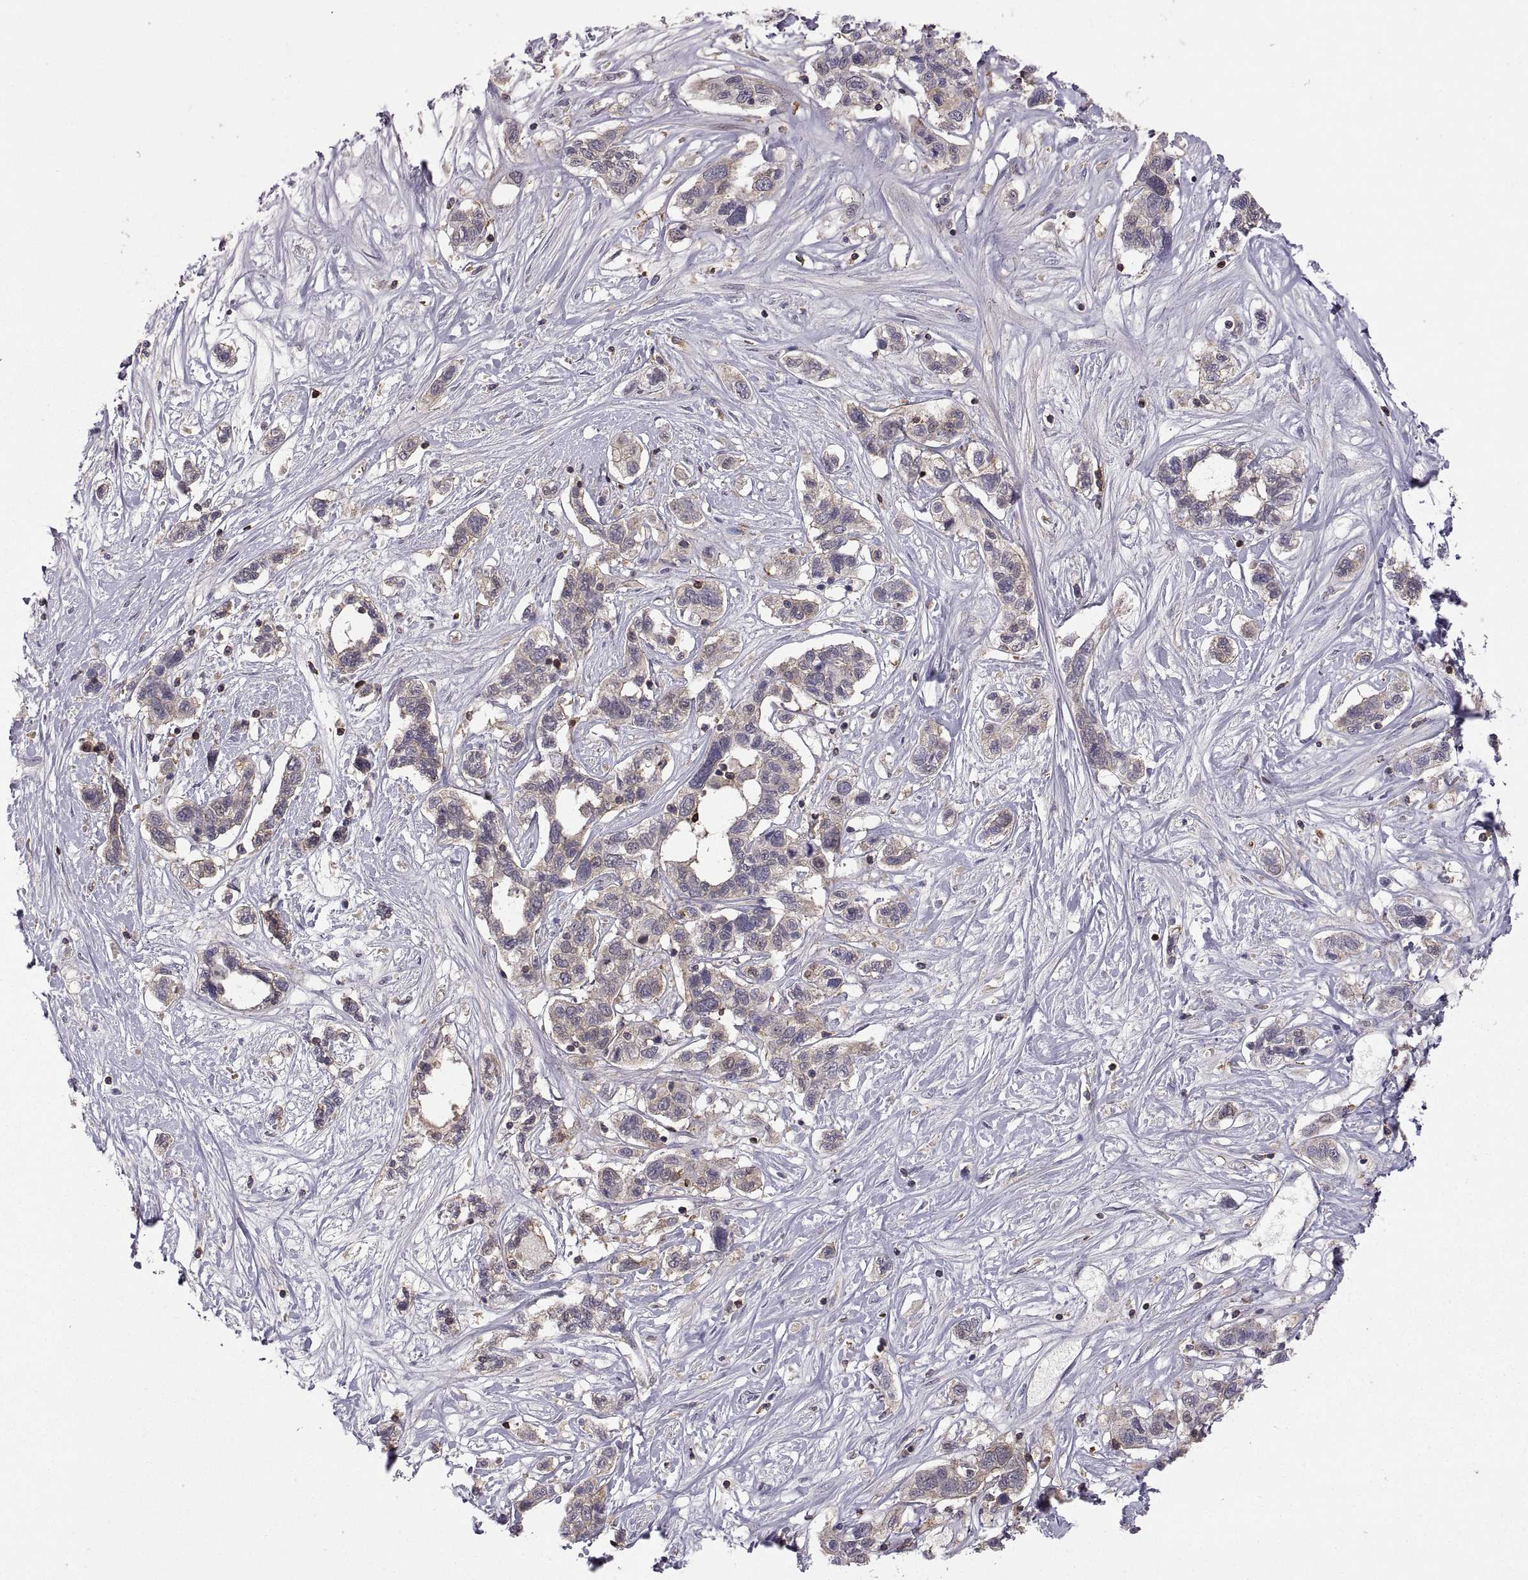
{"staining": {"intensity": "weak", "quantity": ">75%", "location": "cytoplasmic/membranous"}, "tissue": "liver cancer", "cell_type": "Tumor cells", "image_type": "cancer", "snomed": [{"axis": "morphology", "description": "Adenocarcinoma, NOS"}, {"axis": "morphology", "description": "Cholangiocarcinoma"}, {"axis": "topography", "description": "Liver"}], "caption": "A brown stain highlights weak cytoplasmic/membranous staining of a protein in human cholangiocarcinoma (liver) tumor cells.", "gene": "EZR", "patient": {"sex": "male", "age": 64}}